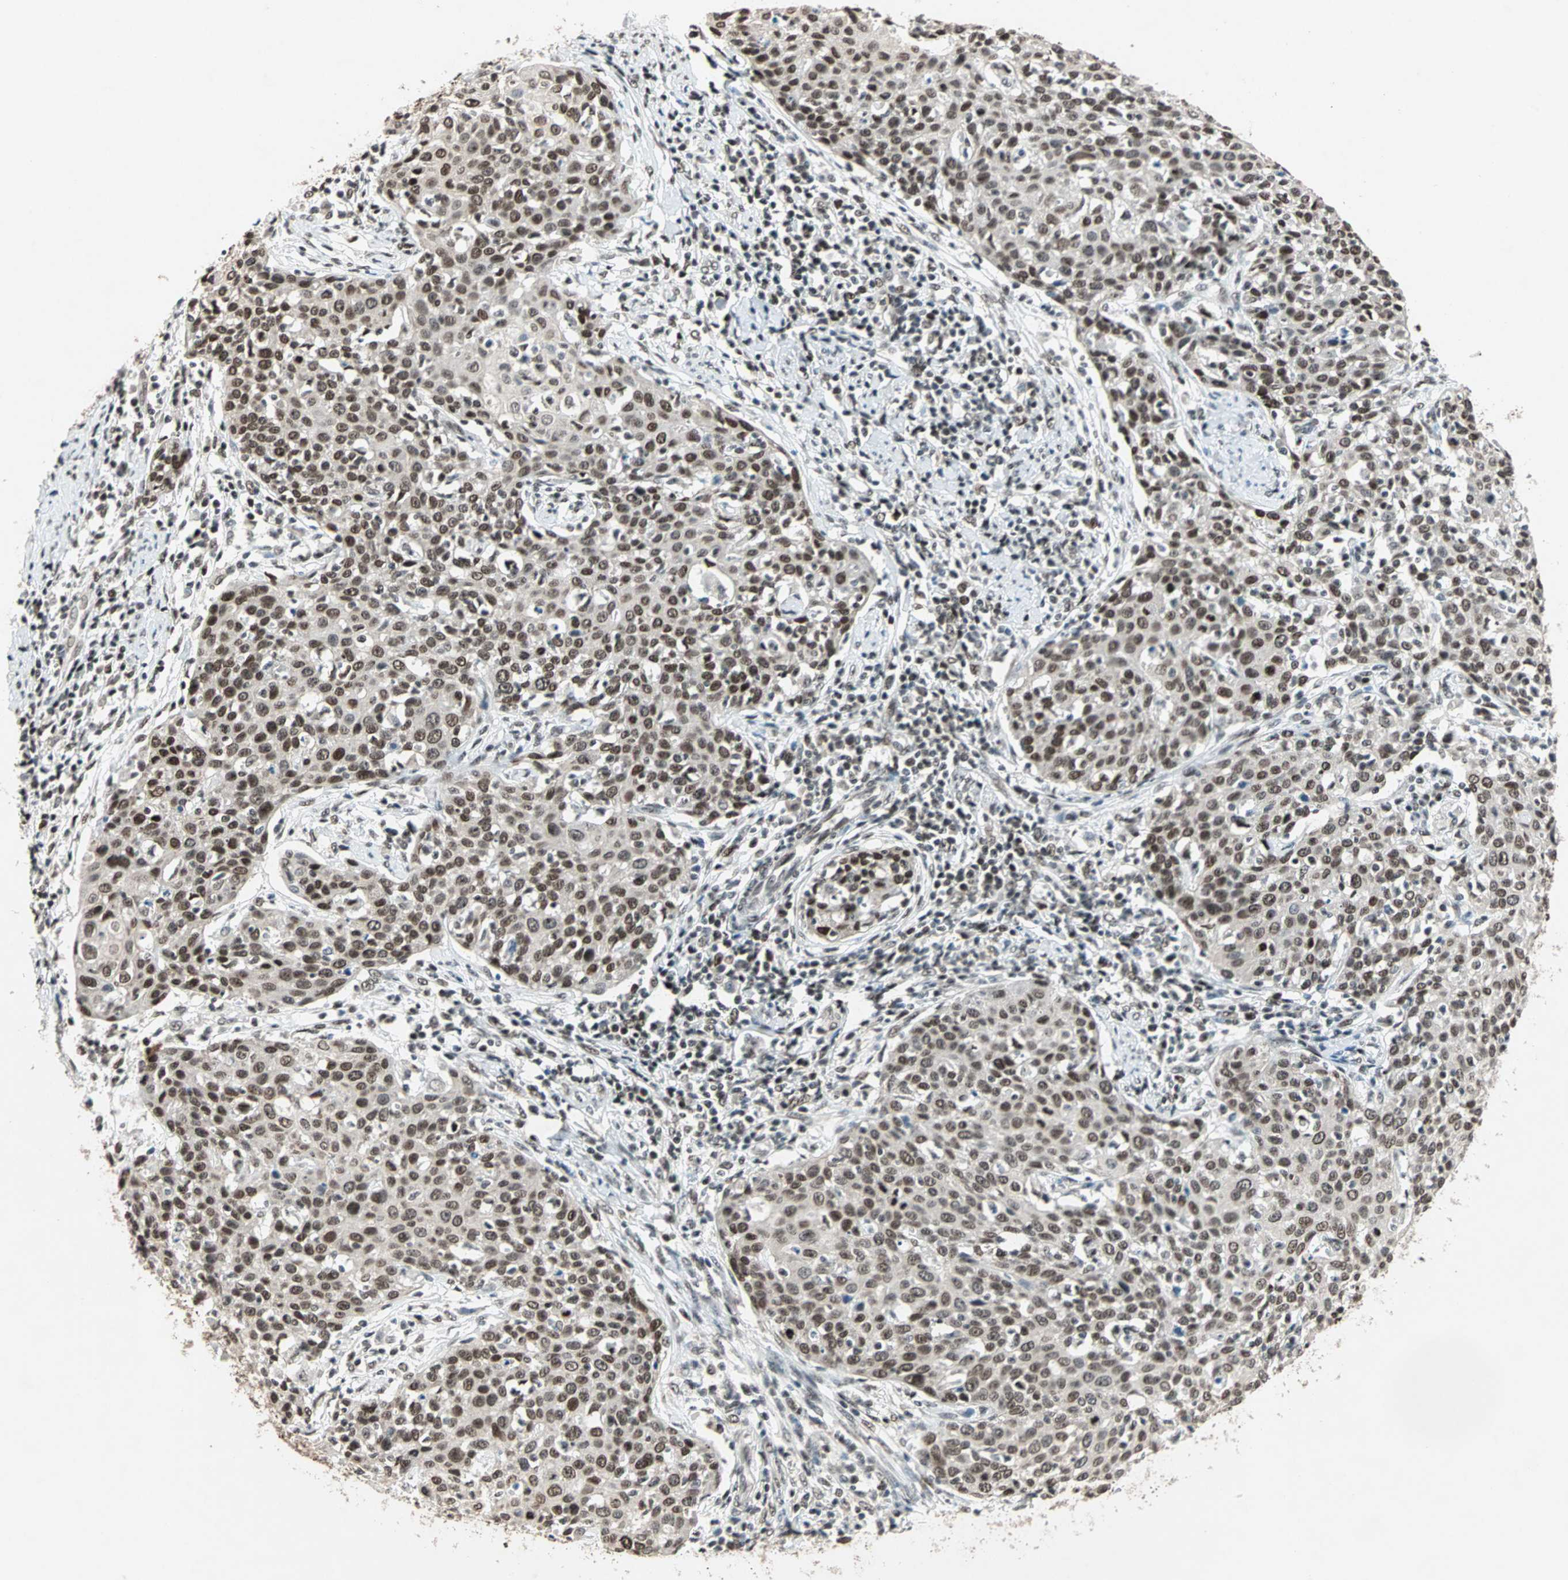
{"staining": {"intensity": "moderate", "quantity": ">75%", "location": "nuclear"}, "tissue": "cervical cancer", "cell_type": "Tumor cells", "image_type": "cancer", "snomed": [{"axis": "morphology", "description": "Squamous cell carcinoma, NOS"}, {"axis": "topography", "description": "Cervix"}], "caption": "Tumor cells show medium levels of moderate nuclear staining in about >75% of cells in cervical squamous cell carcinoma. The protein of interest is shown in brown color, while the nuclei are stained blue.", "gene": "MDC1", "patient": {"sex": "female", "age": 38}}